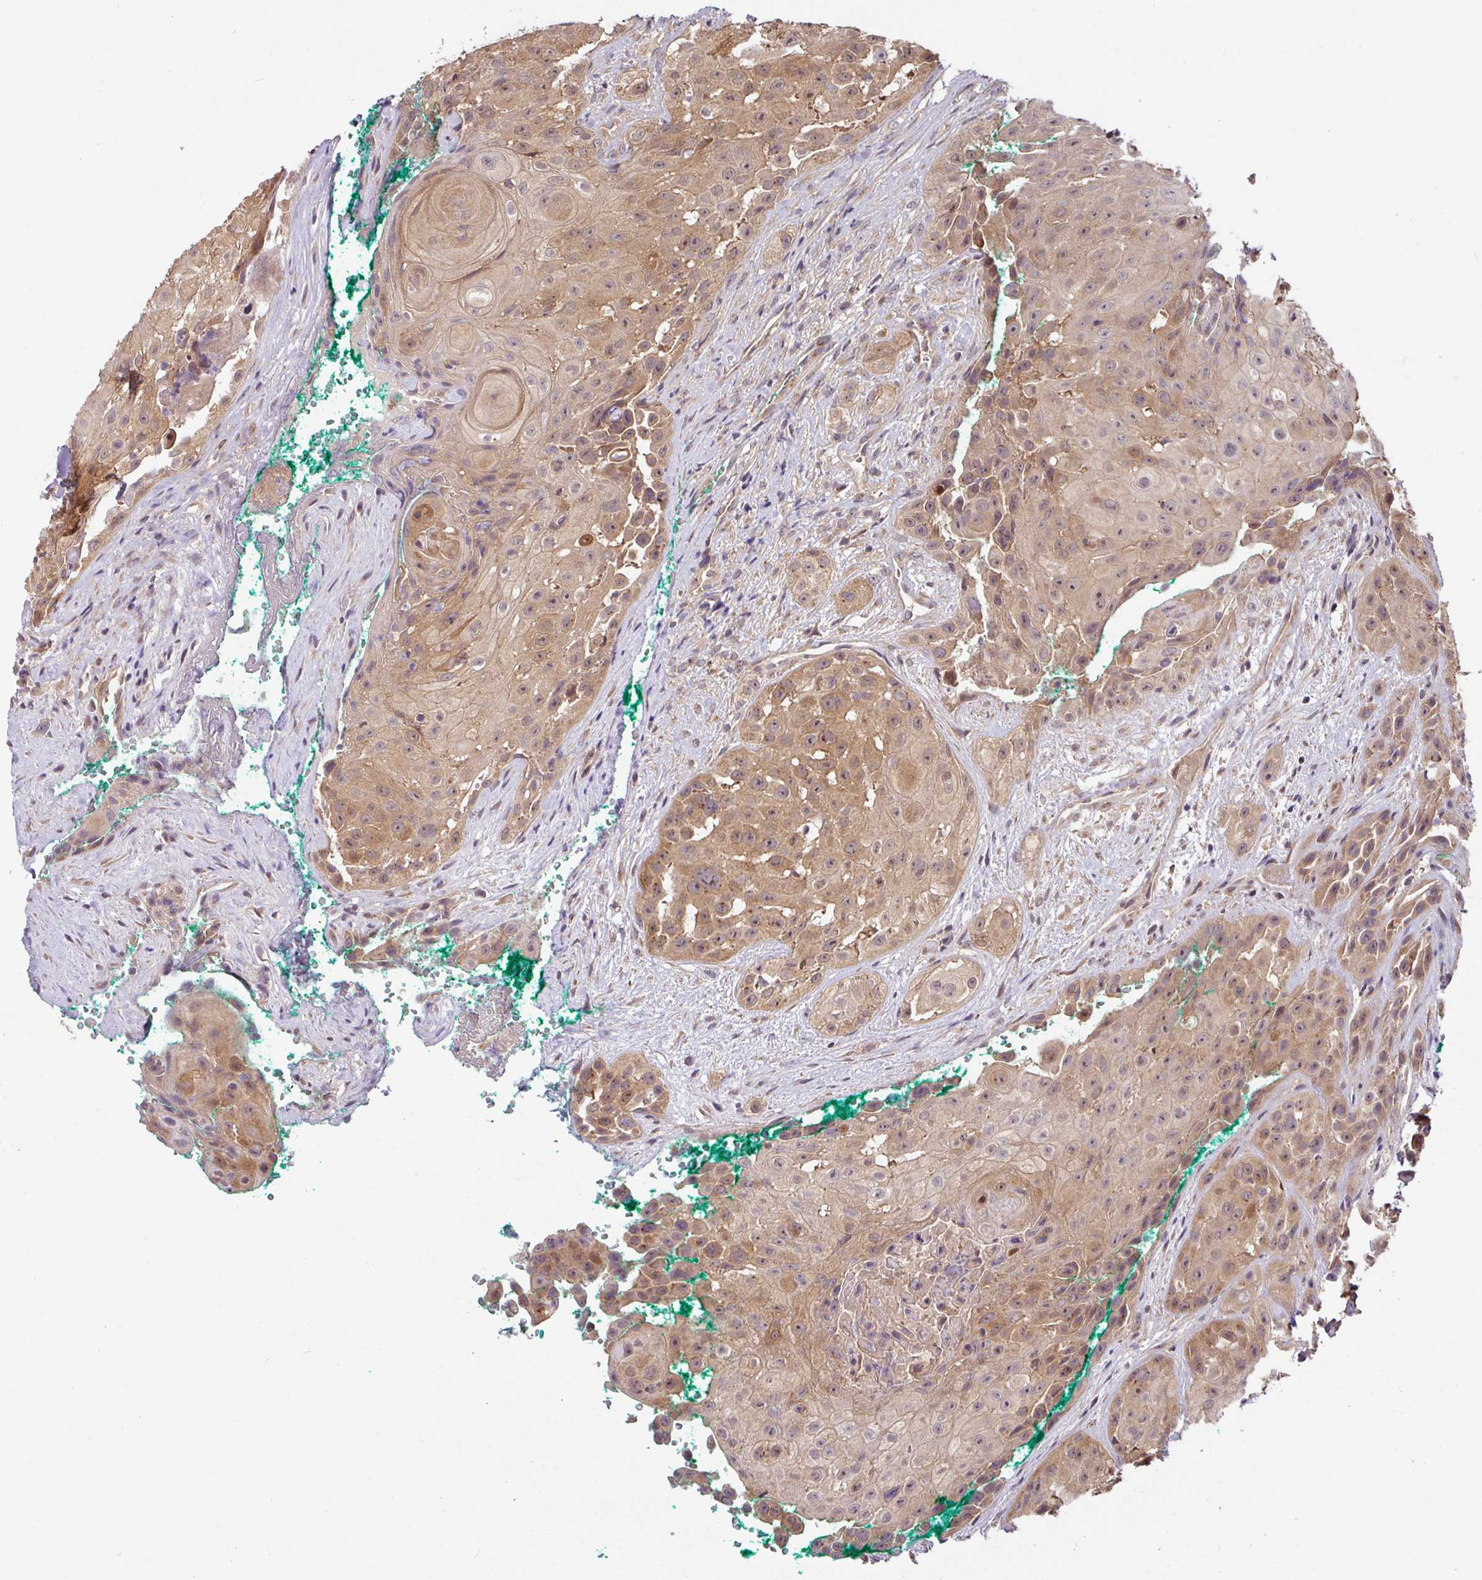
{"staining": {"intensity": "moderate", "quantity": ">75%", "location": "cytoplasmic/membranous,nuclear"}, "tissue": "head and neck cancer", "cell_type": "Tumor cells", "image_type": "cancer", "snomed": [{"axis": "morphology", "description": "Squamous cell carcinoma, NOS"}, {"axis": "topography", "description": "Head-Neck"}], "caption": "High-magnification brightfield microscopy of head and neck cancer (squamous cell carcinoma) stained with DAB (brown) and counterstained with hematoxylin (blue). tumor cells exhibit moderate cytoplasmic/membranous and nuclear positivity is appreciated in approximately>75% of cells.", "gene": "SHB", "patient": {"sex": "male", "age": 83}}